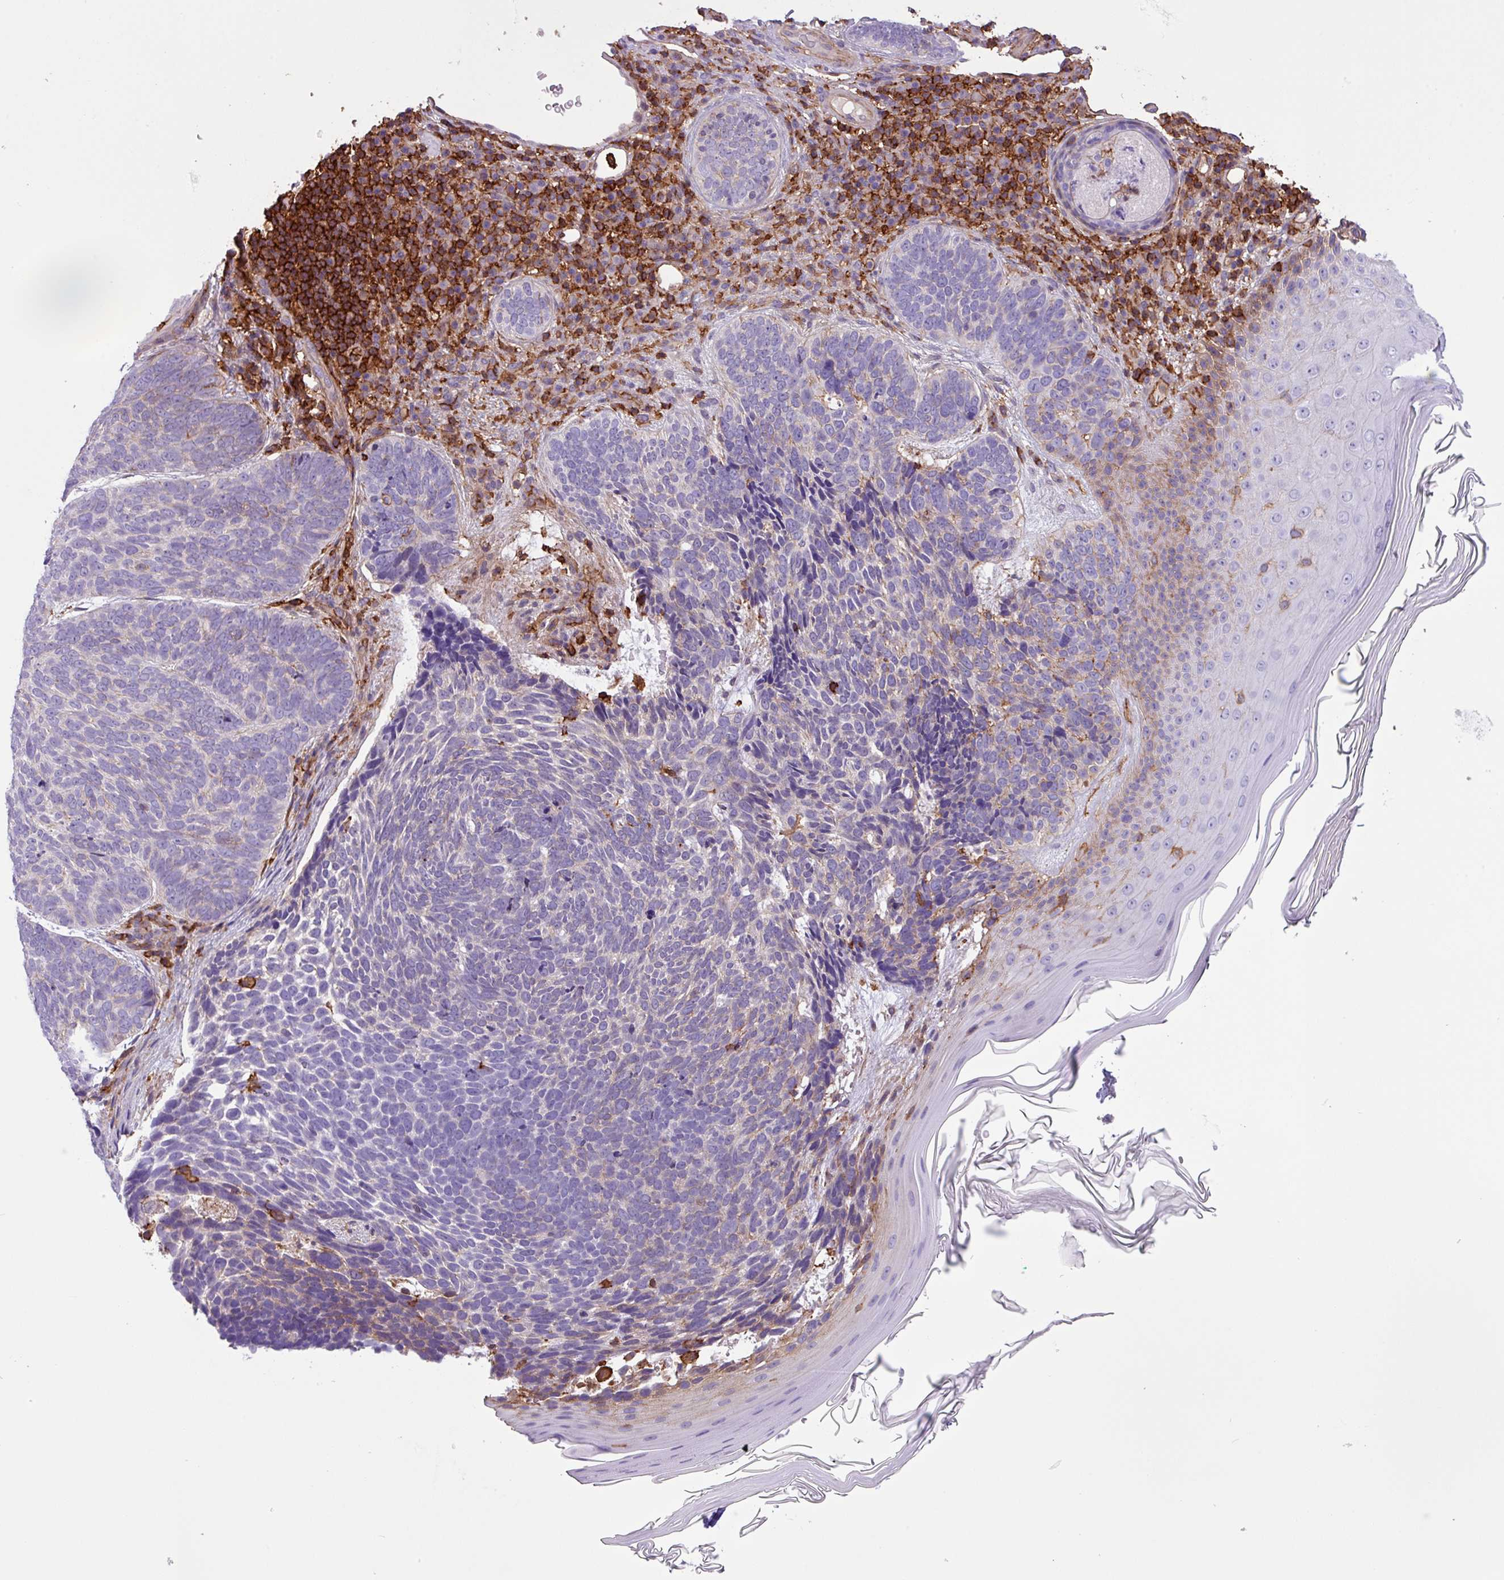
{"staining": {"intensity": "negative", "quantity": "none", "location": "none"}, "tissue": "skin cancer", "cell_type": "Tumor cells", "image_type": "cancer", "snomed": [{"axis": "morphology", "description": "Basal cell carcinoma"}, {"axis": "topography", "description": "Skin"}], "caption": "Immunohistochemistry (IHC) photomicrograph of neoplastic tissue: human skin cancer (basal cell carcinoma) stained with DAB (3,3'-diaminobenzidine) exhibits no significant protein expression in tumor cells.", "gene": "PPP1R18", "patient": {"sex": "female", "age": 85}}